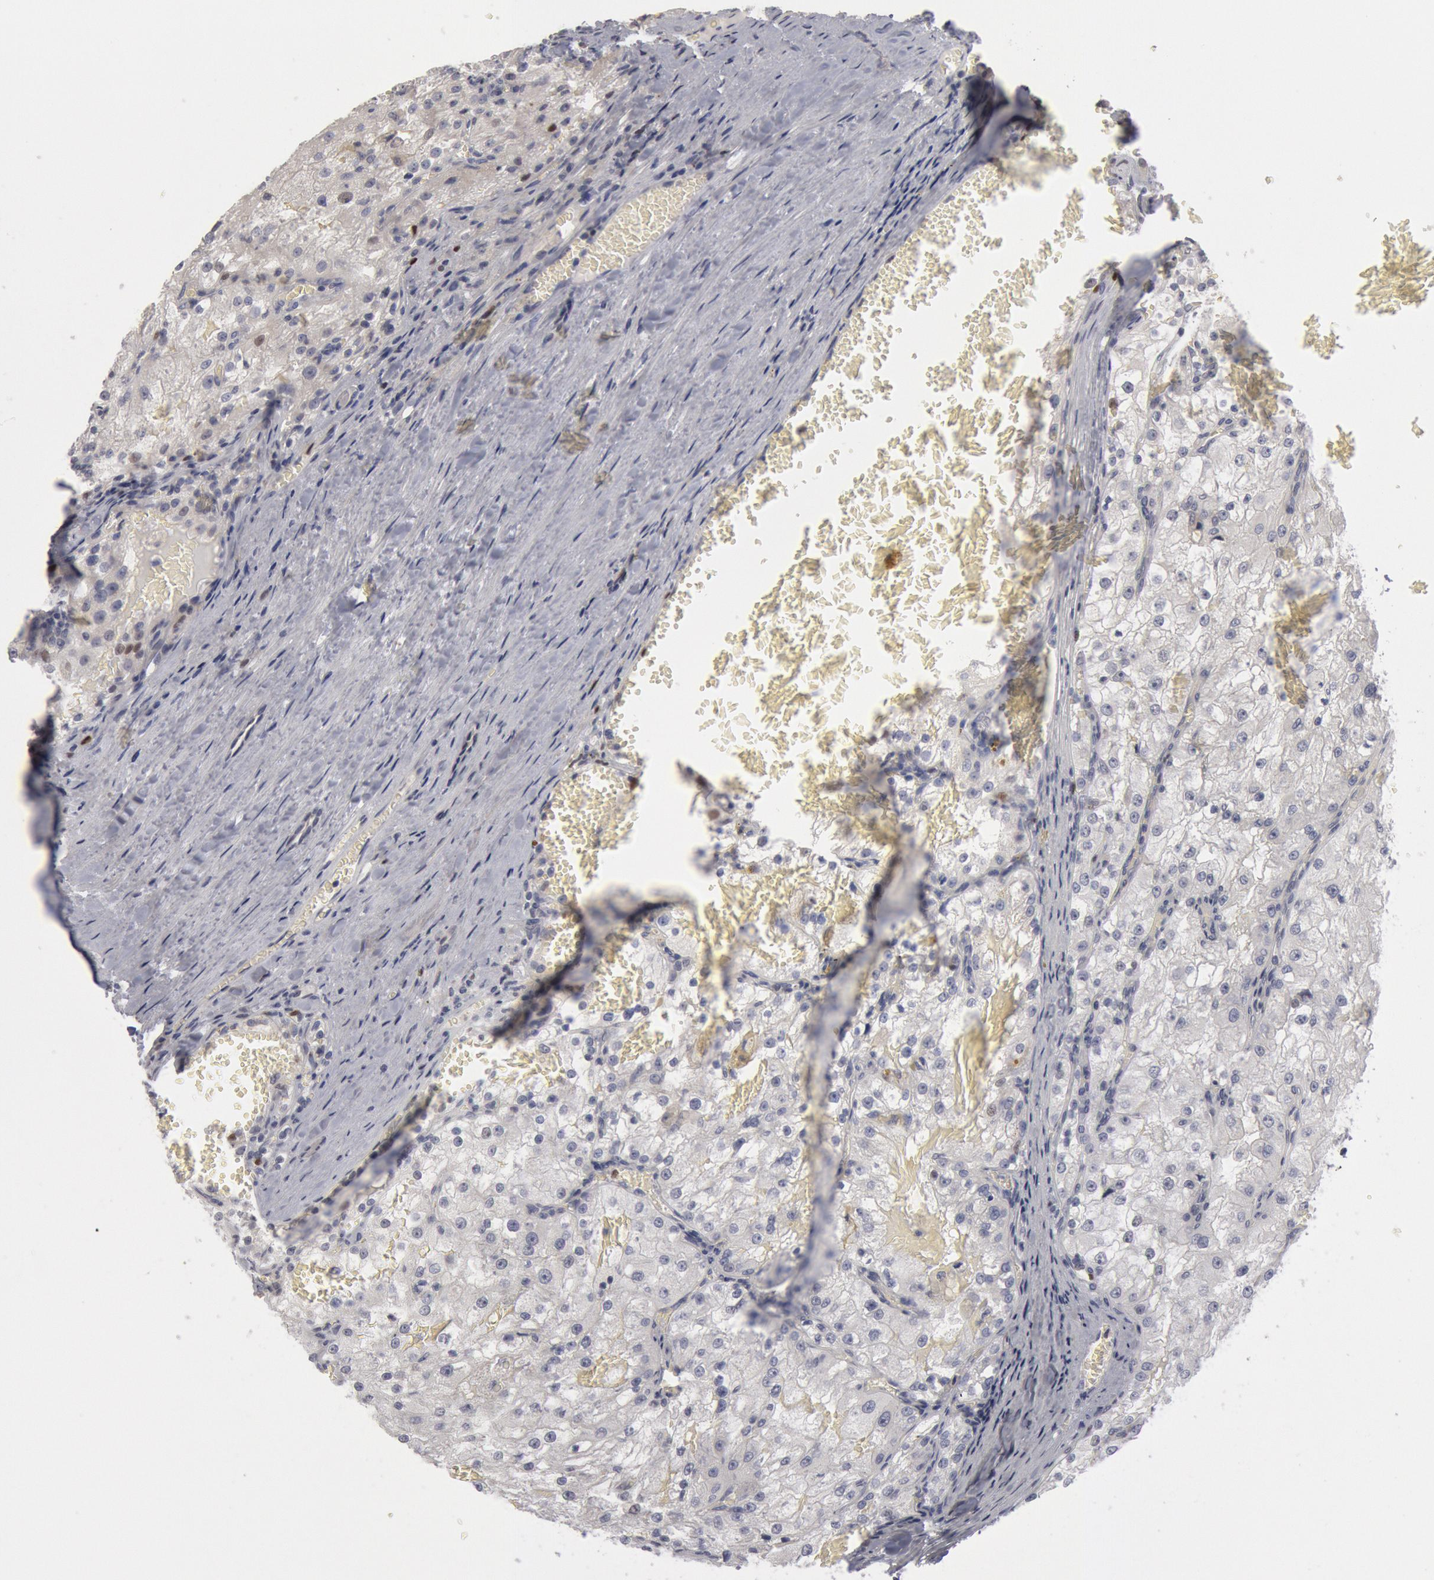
{"staining": {"intensity": "negative", "quantity": "none", "location": "none"}, "tissue": "renal cancer", "cell_type": "Tumor cells", "image_type": "cancer", "snomed": [{"axis": "morphology", "description": "Adenocarcinoma, NOS"}, {"axis": "topography", "description": "Kidney"}], "caption": "Immunohistochemistry of renal cancer (adenocarcinoma) reveals no positivity in tumor cells. The staining was performed using DAB to visualize the protein expression in brown, while the nuclei were stained in blue with hematoxylin (Magnification: 20x).", "gene": "WDHD1", "patient": {"sex": "female", "age": 74}}